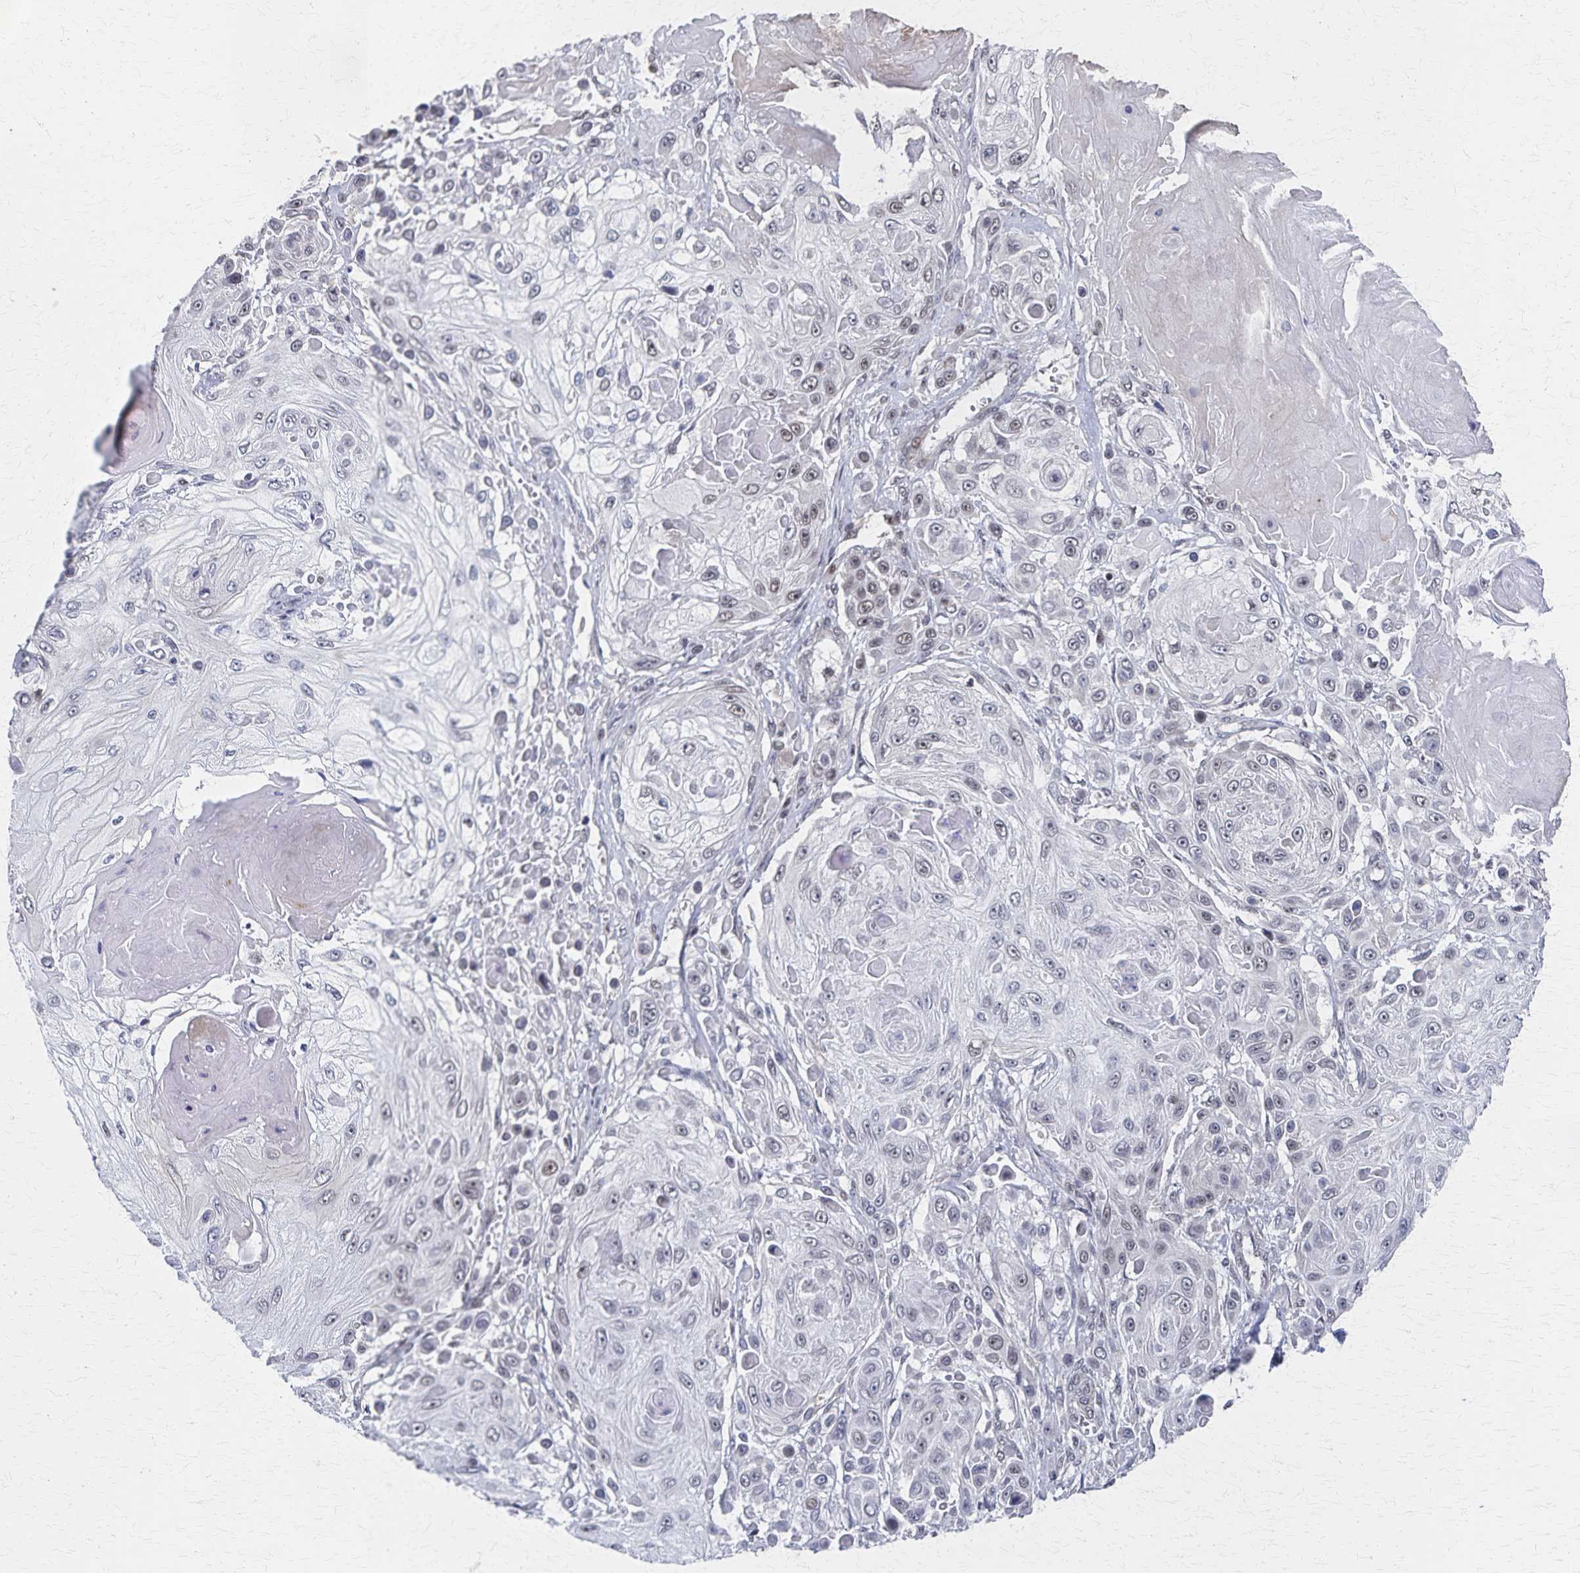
{"staining": {"intensity": "weak", "quantity": "25%-75%", "location": "nuclear"}, "tissue": "skin cancer", "cell_type": "Tumor cells", "image_type": "cancer", "snomed": [{"axis": "morphology", "description": "Squamous cell carcinoma, NOS"}, {"axis": "topography", "description": "Skin"}], "caption": "Weak nuclear protein expression is seen in about 25%-75% of tumor cells in skin cancer (squamous cell carcinoma).", "gene": "GTF2B", "patient": {"sex": "male", "age": 67}}